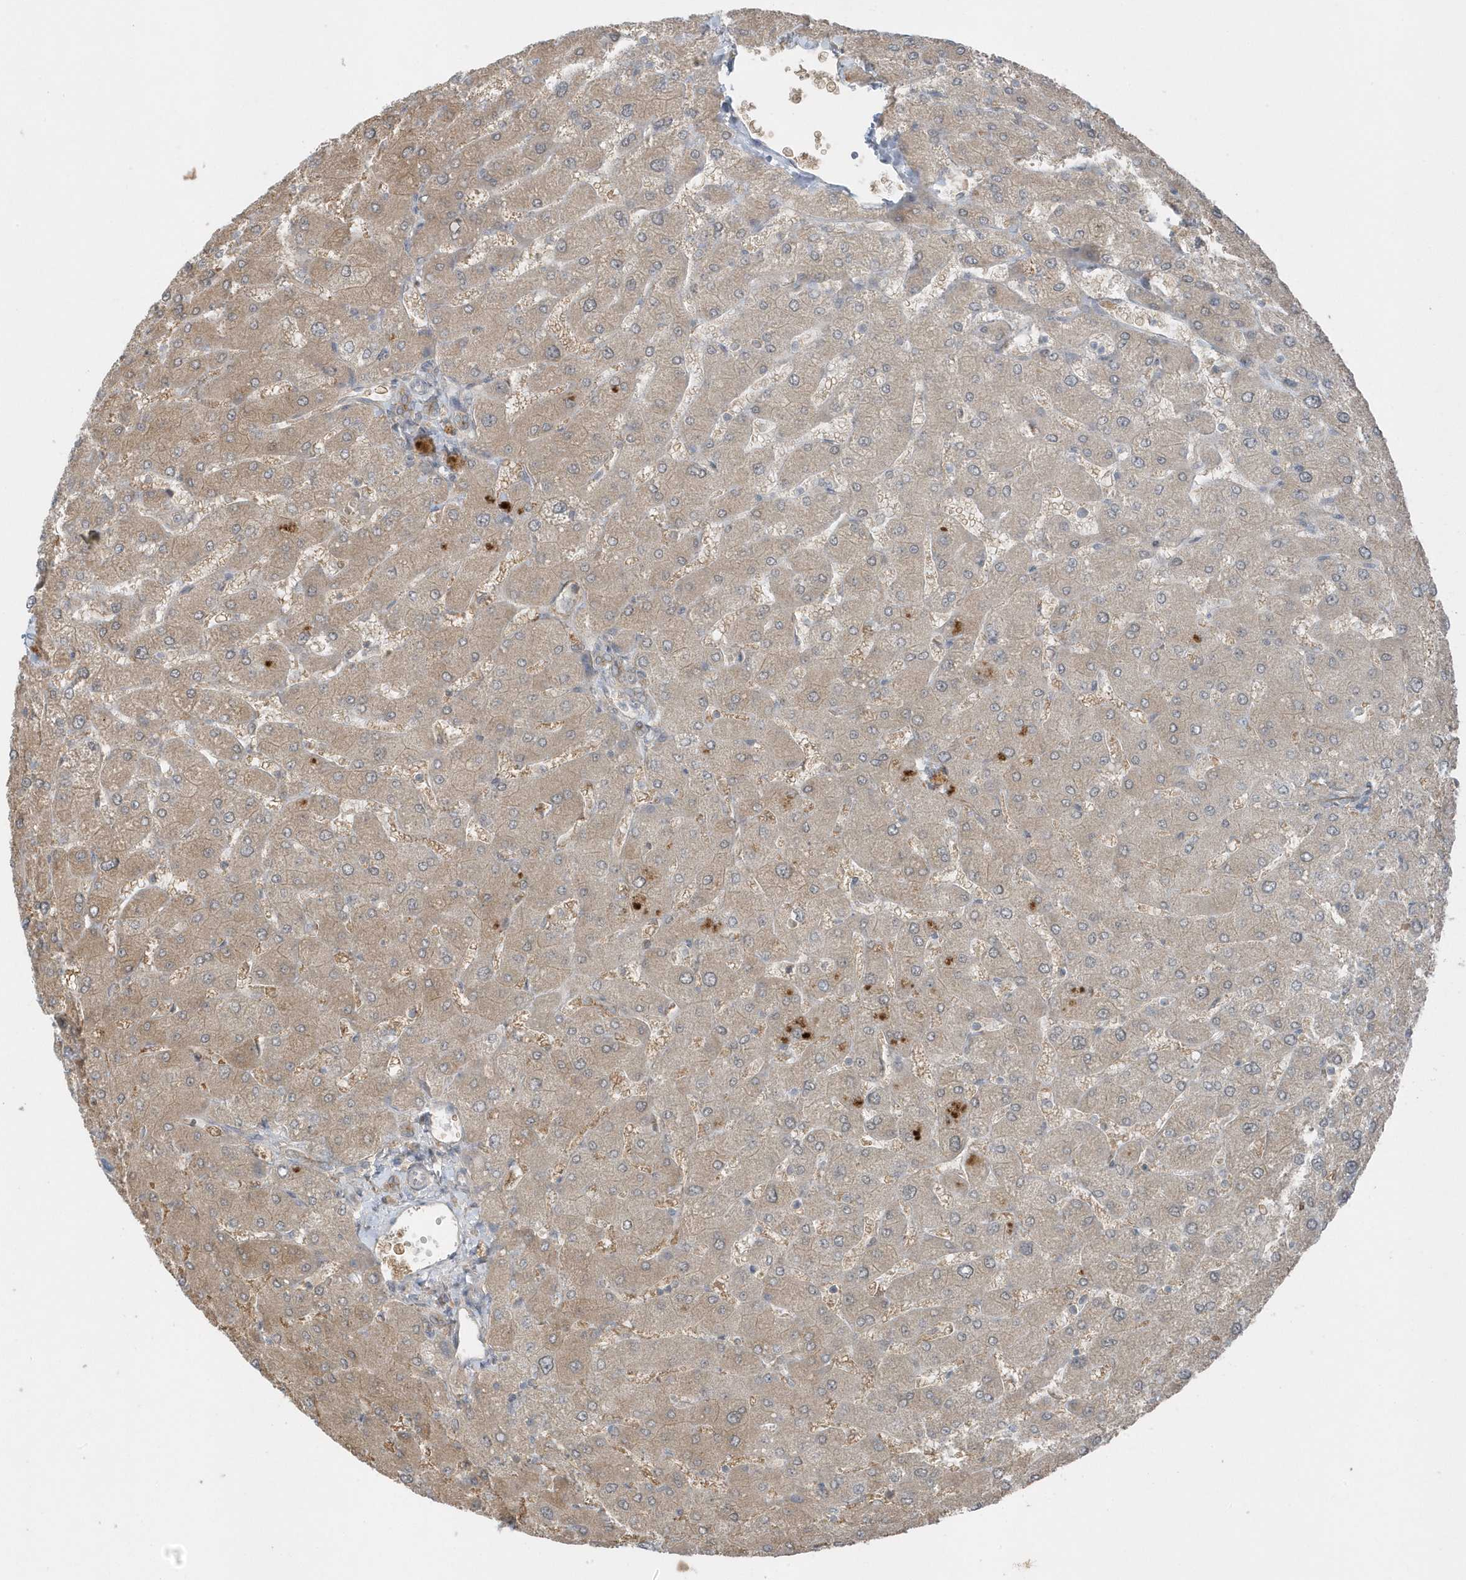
{"staining": {"intensity": "negative", "quantity": "none", "location": "none"}, "tissue": "liver", "cell_type": "Cholangiocytes", "image_type": "normal", "snomed": [{"axis": "morphology", "description": "Normal tissue, NOS"}, {"axis": "topography", "description": "Liver"}], "caption": "Photomicrograph shows no significant protein expression in cholangiocytes of benign liver. (Stains: DAB IHC with hematoxylin counter stain, Microscopy: brightfield microscopy at high magnification).", "gene": "PARD3B", "patient": {"sex": "male", "age": 55}}